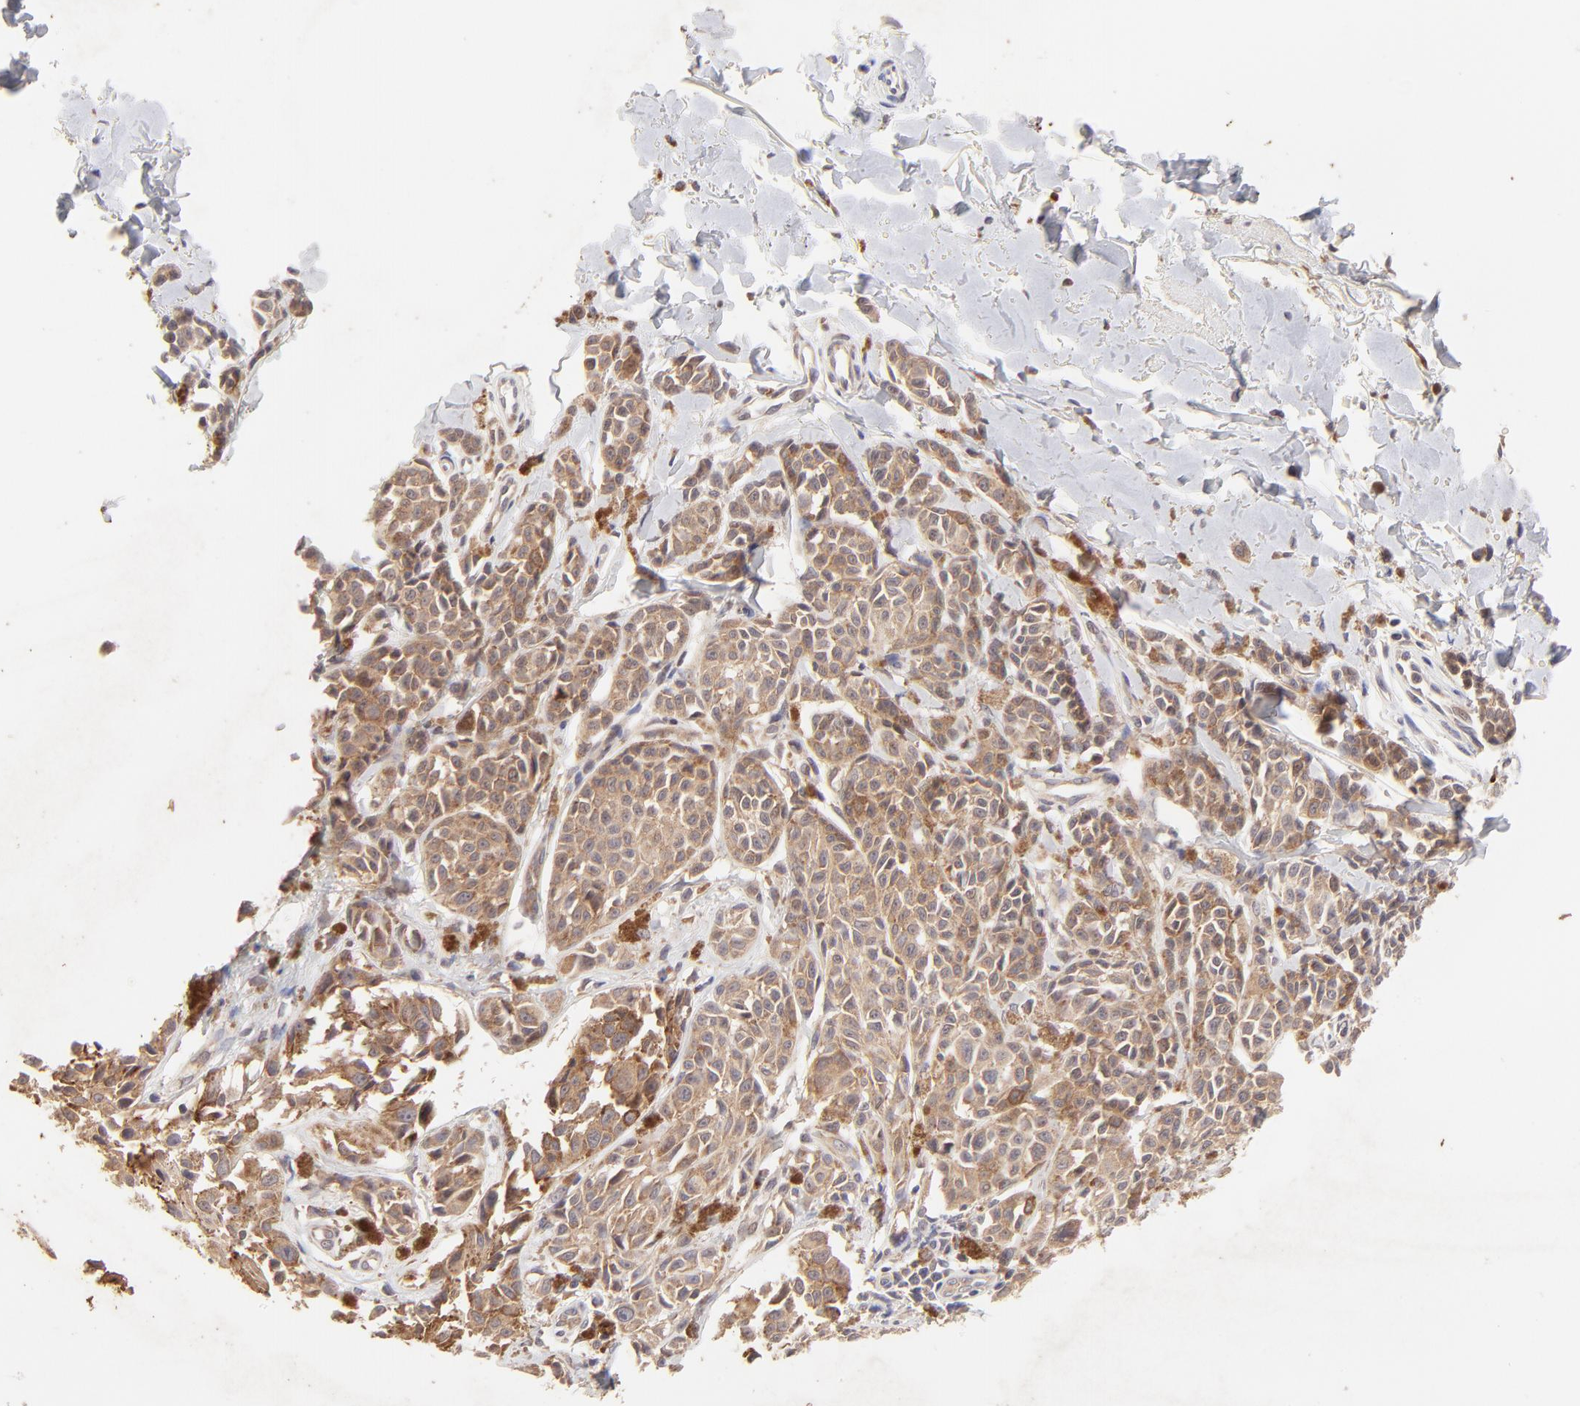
{"staining": {"intensity": "strong", "quantity": ">75%", "location": "cytoplasmic/membranous"}, "tissue": "melanoma", "cell_type": "Tumor cells", "image_type": "cancer", "snomed": [{"axis": "morphology", "description": "Malignant melanoma, NOS"}, {"axis": "topography", "description": "Skin"}], "caption": "Protein expression analysis of melanoma demonstrates strong cytoplasmic/membranous positivity in about >75% of tumor cells.", "gene": "TNRC6B", "patient": {"sex": "female", "age": 38}}